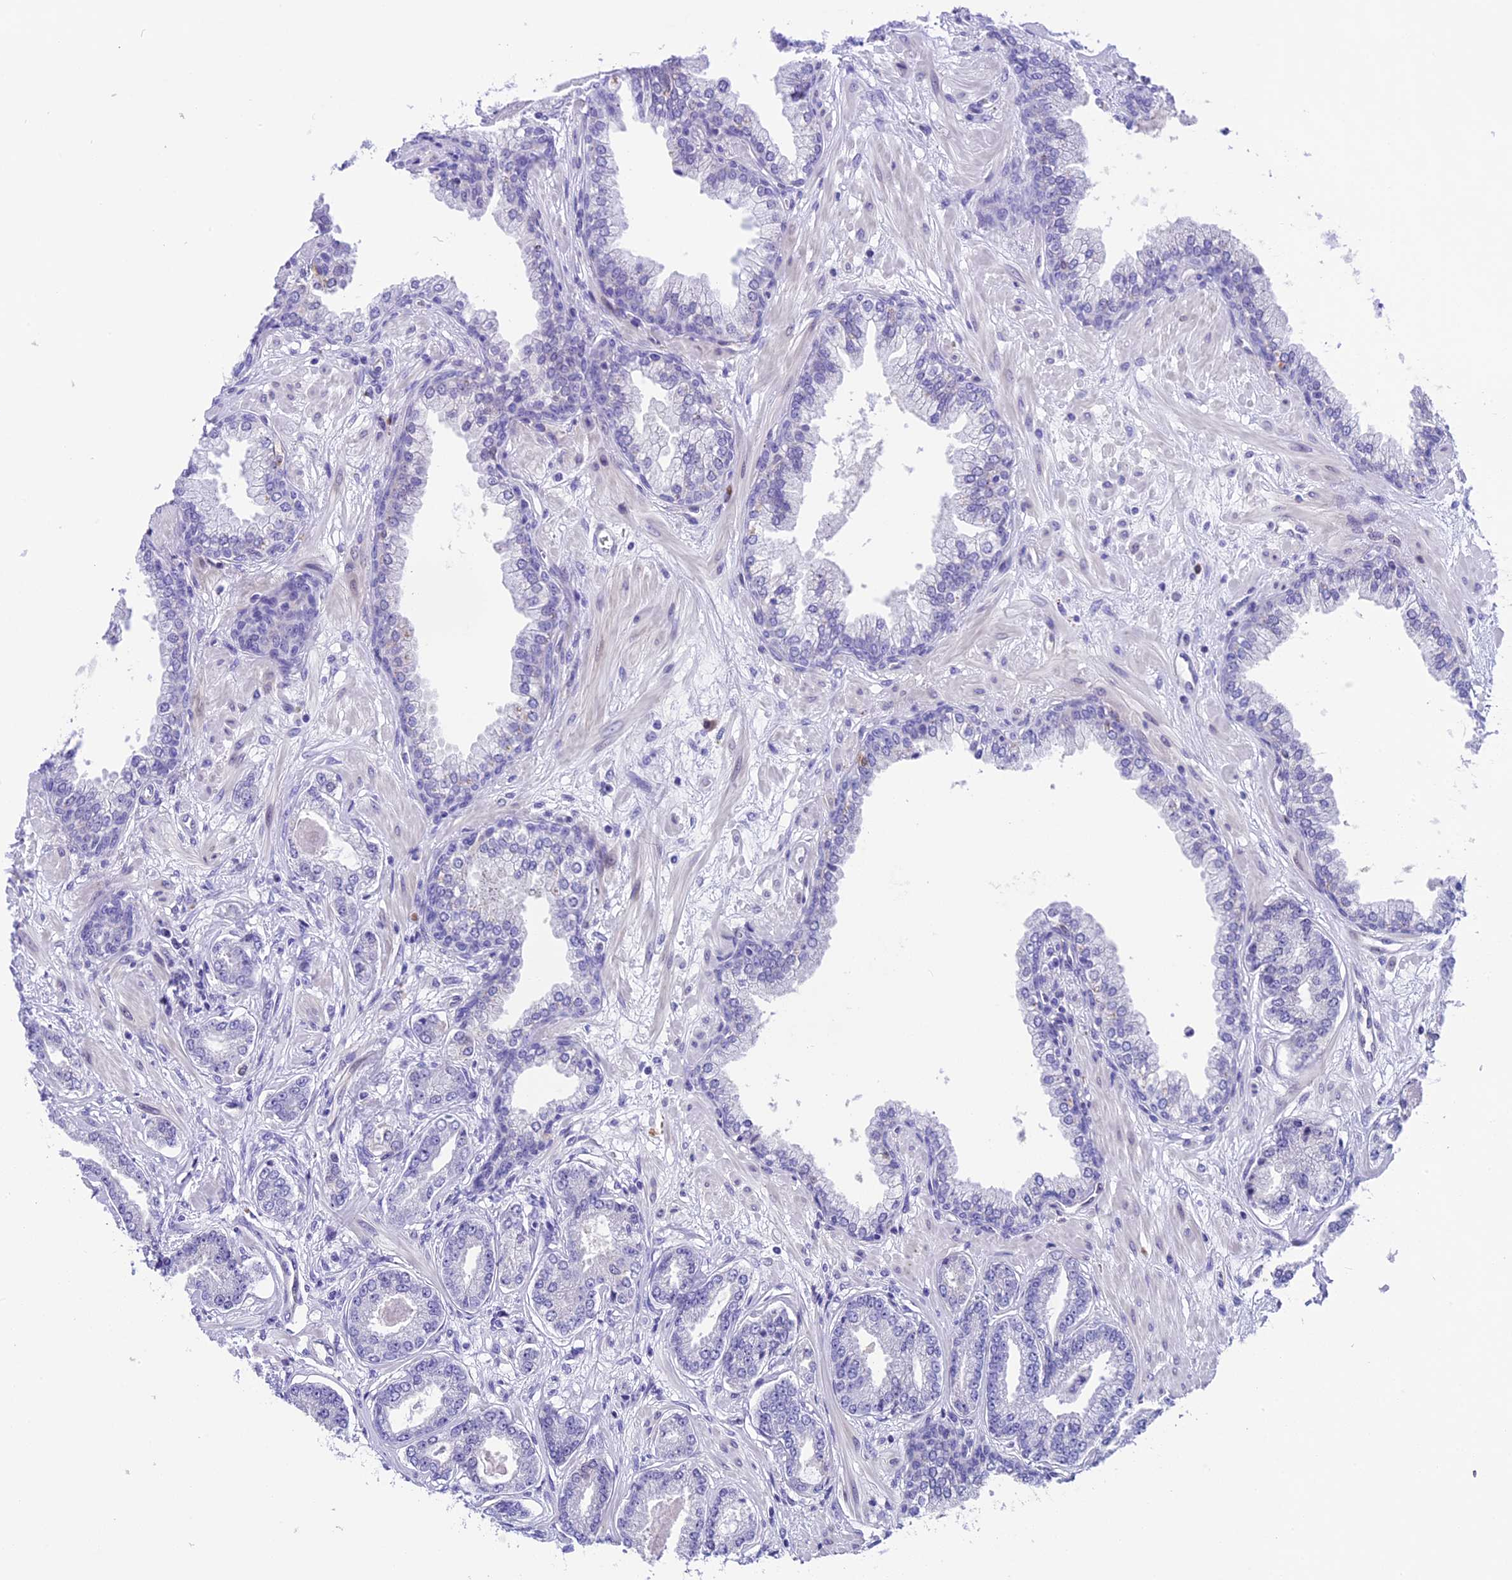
{"staining": {"intensity": "negative", "quantity": "none", "location": "none"}, "tissue": "prostate cancer", "cell_type": "Tumor cells", "image_type": "cancer", "snomed": [{"axis": "morphology", "description": "Adenocarcinoma, Low grade"}, {"axis": "topography", "description": "Prostate"}], "caption": "Immunohistochemical staining of adenocarcinoma (low-grade) (prostate) exhibits no significant positivity in tumor cells.", "gene": "PRR15", "patient": {"sex": "male", "age": 64}}